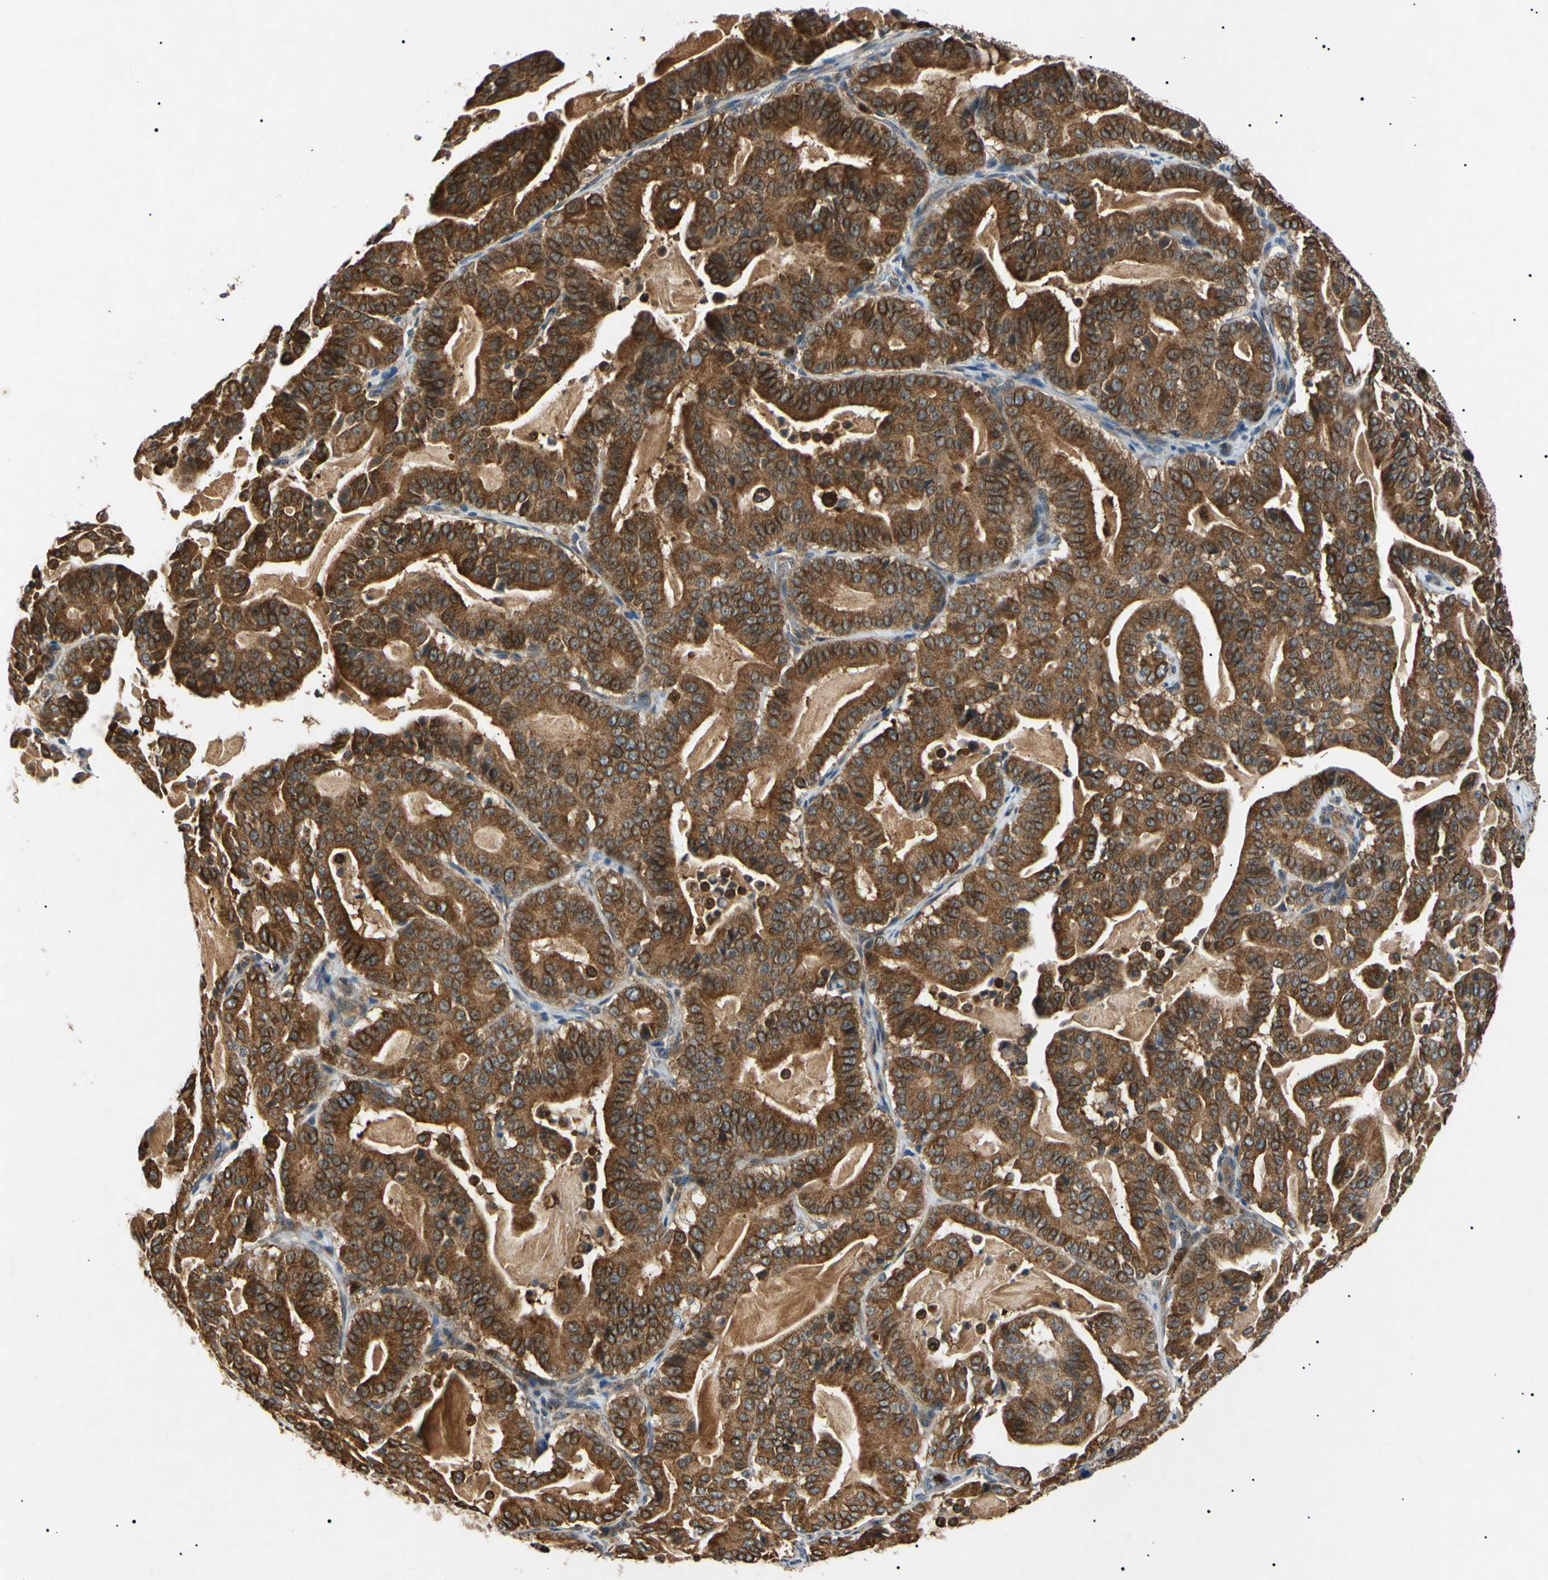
{"staining": {"intensity": "moderate", "quantity": ">75%", "location": "cytoplasmic/membranous,nuclear"}, "tissue": "pancreatic cancer", "cell_type": "Tumor cells", "image_type": "cancer", "snomed": [{"axis": "morphology", "description": "Adenocarcinoma, NOS"}, {"axis": "topography", "description": "Pancreas"}], "caption": "IHC of human adenocarcinoma (pancreatic) displays medium levels of moderate cytoplasmic/membranous and nuclear staining in approximately >75% of tumor cells.", "gene": "TUBB4A", "patient": {"sex": "male", "age": 63}}